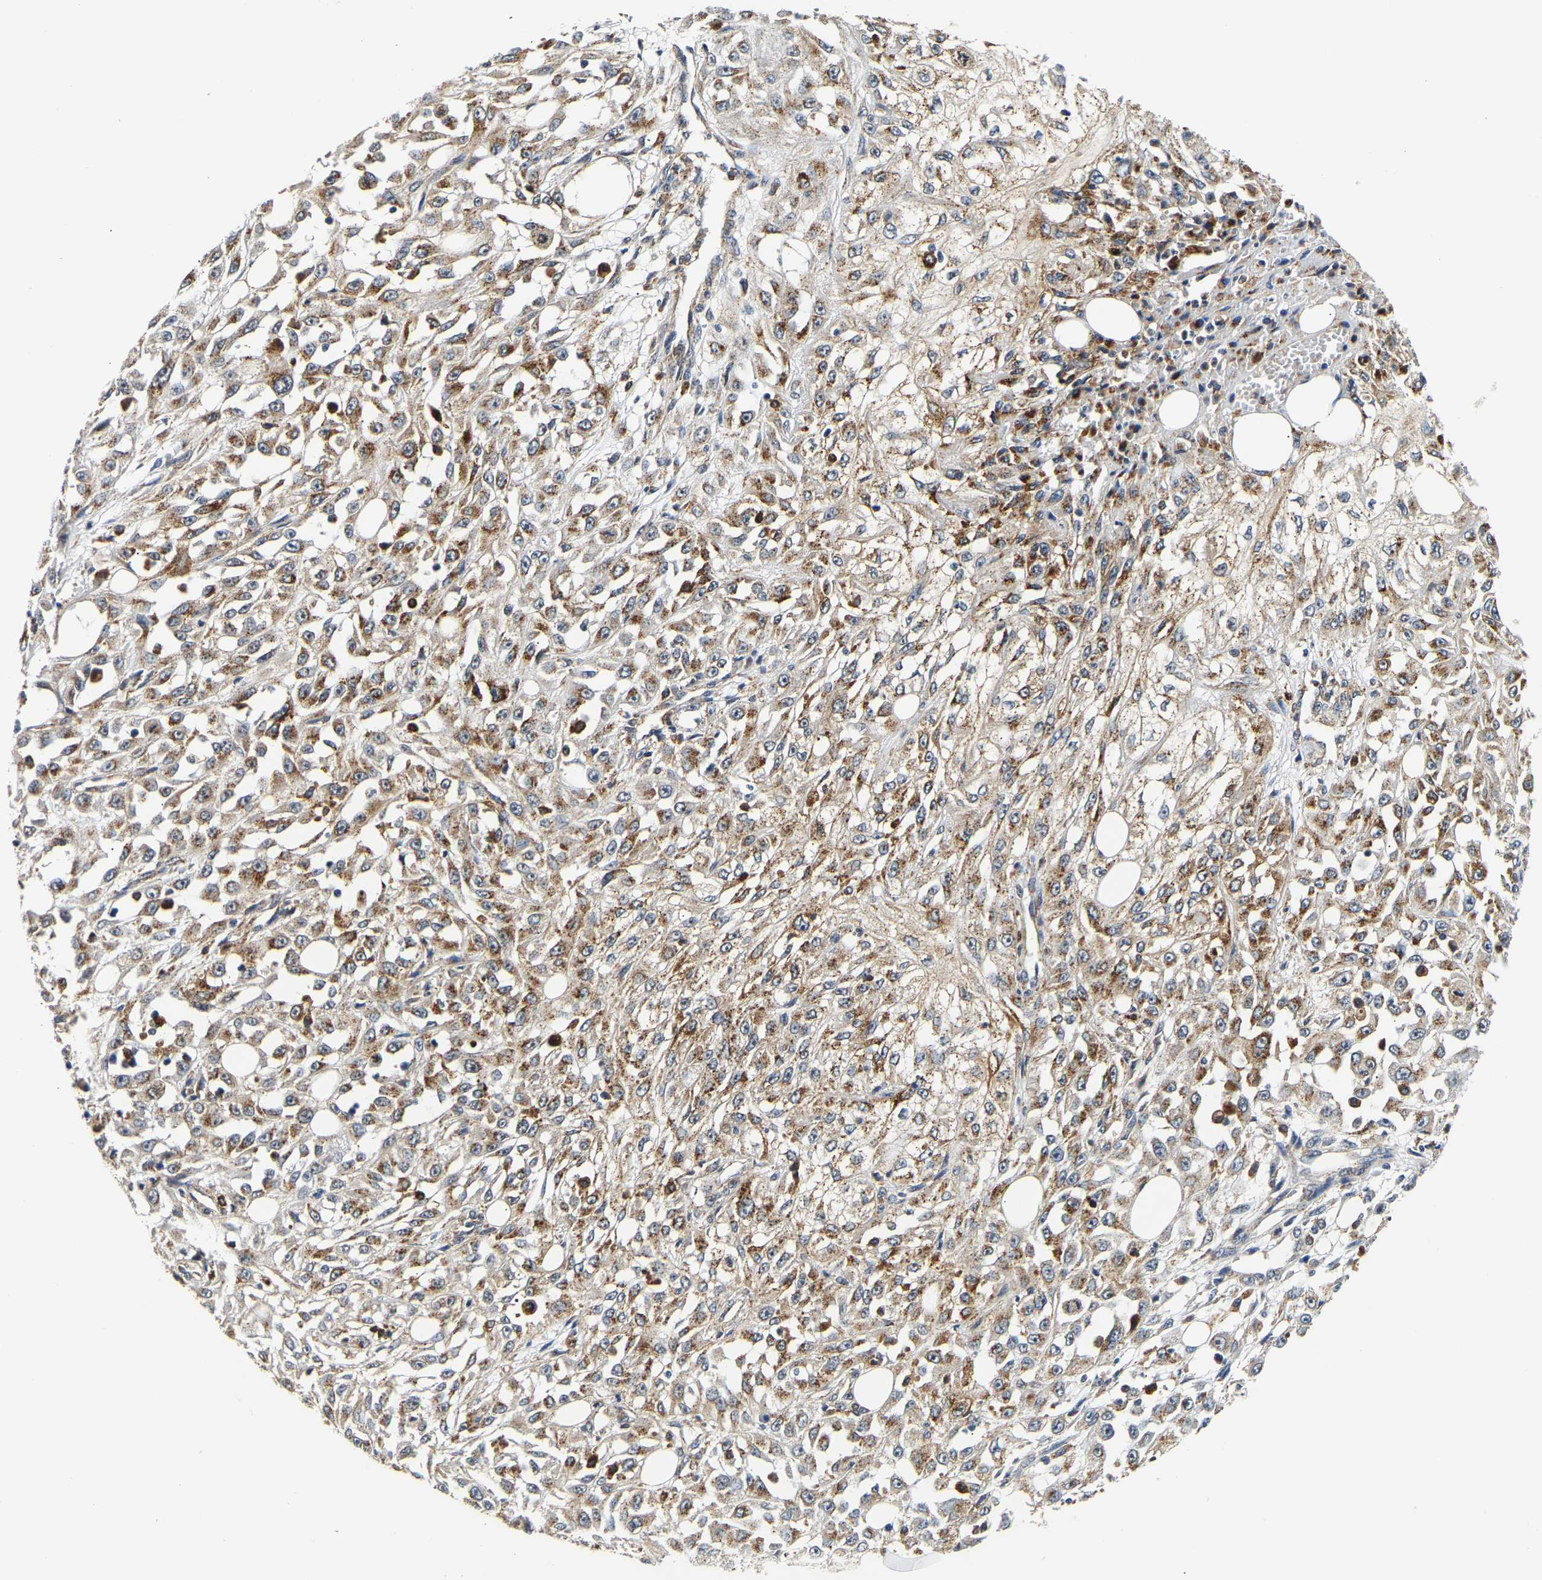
{"staining": {"intensity": "moderate", "quantity": ">75%", "location": "cytoplasmic/membranous"}, "tissue": "skin cancer", "cell_type": "Tumor cells", "image_type": "cancer", "snomed": [{"axis": "morphology", "description": "Squamous cell carcinoma, NOS"}, {"axis": "morphology", "description": "Squamous cell carcinoma, metastatic, NOS"}, {"axis": "topography", "description": "Skin"}, {"axis": "topography", "description": "Lymph node"}], "caption": "The immunohistochemical stain shows moderate cytoplasmic/membranous positivity in tumor cells of skin metastatic squamous cell carcinoma tissue.", "gene": "SMU1", "patient": {"sex": "male", "age": 75}}